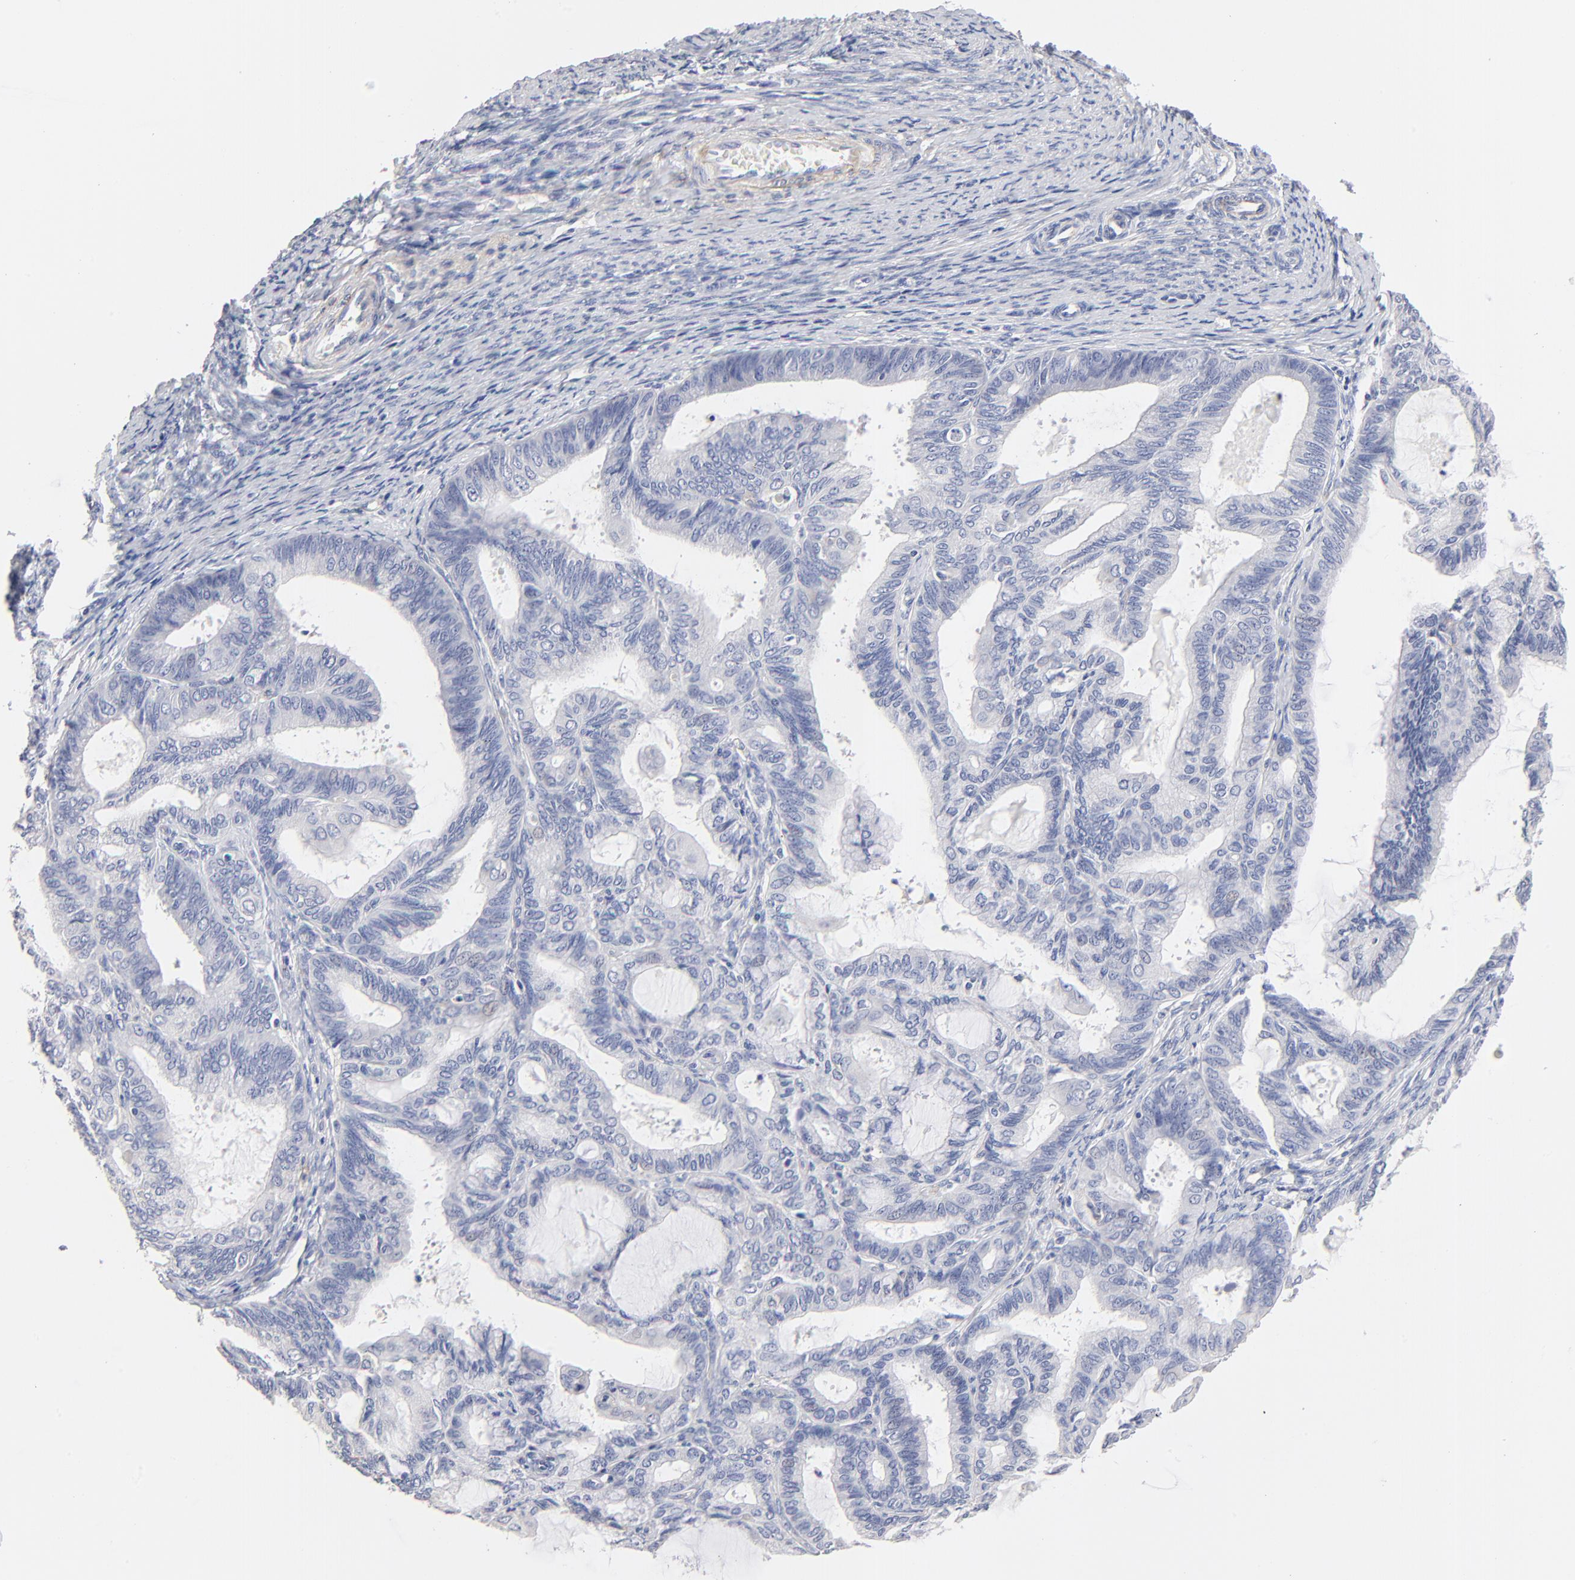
{"staining": {"intensity": "negative", "quantity": "none", "location": "none"}, "tissue": "endometrial cancer", "cell_type": "Tumor cells", "image_type": "cancer", "snomed": [{"axis": "morphology", "description": "Adenocarcinoma, NOS"}, {"axis": "topography", "description": "Endometrium"}], "caption": "Adenocarcinoma (endometrial) was stained to show a protein in brown. There is no significant expression in tumor cells.", "gene": "ITGA8", "patient": {"sex": "female", "age": 63}}